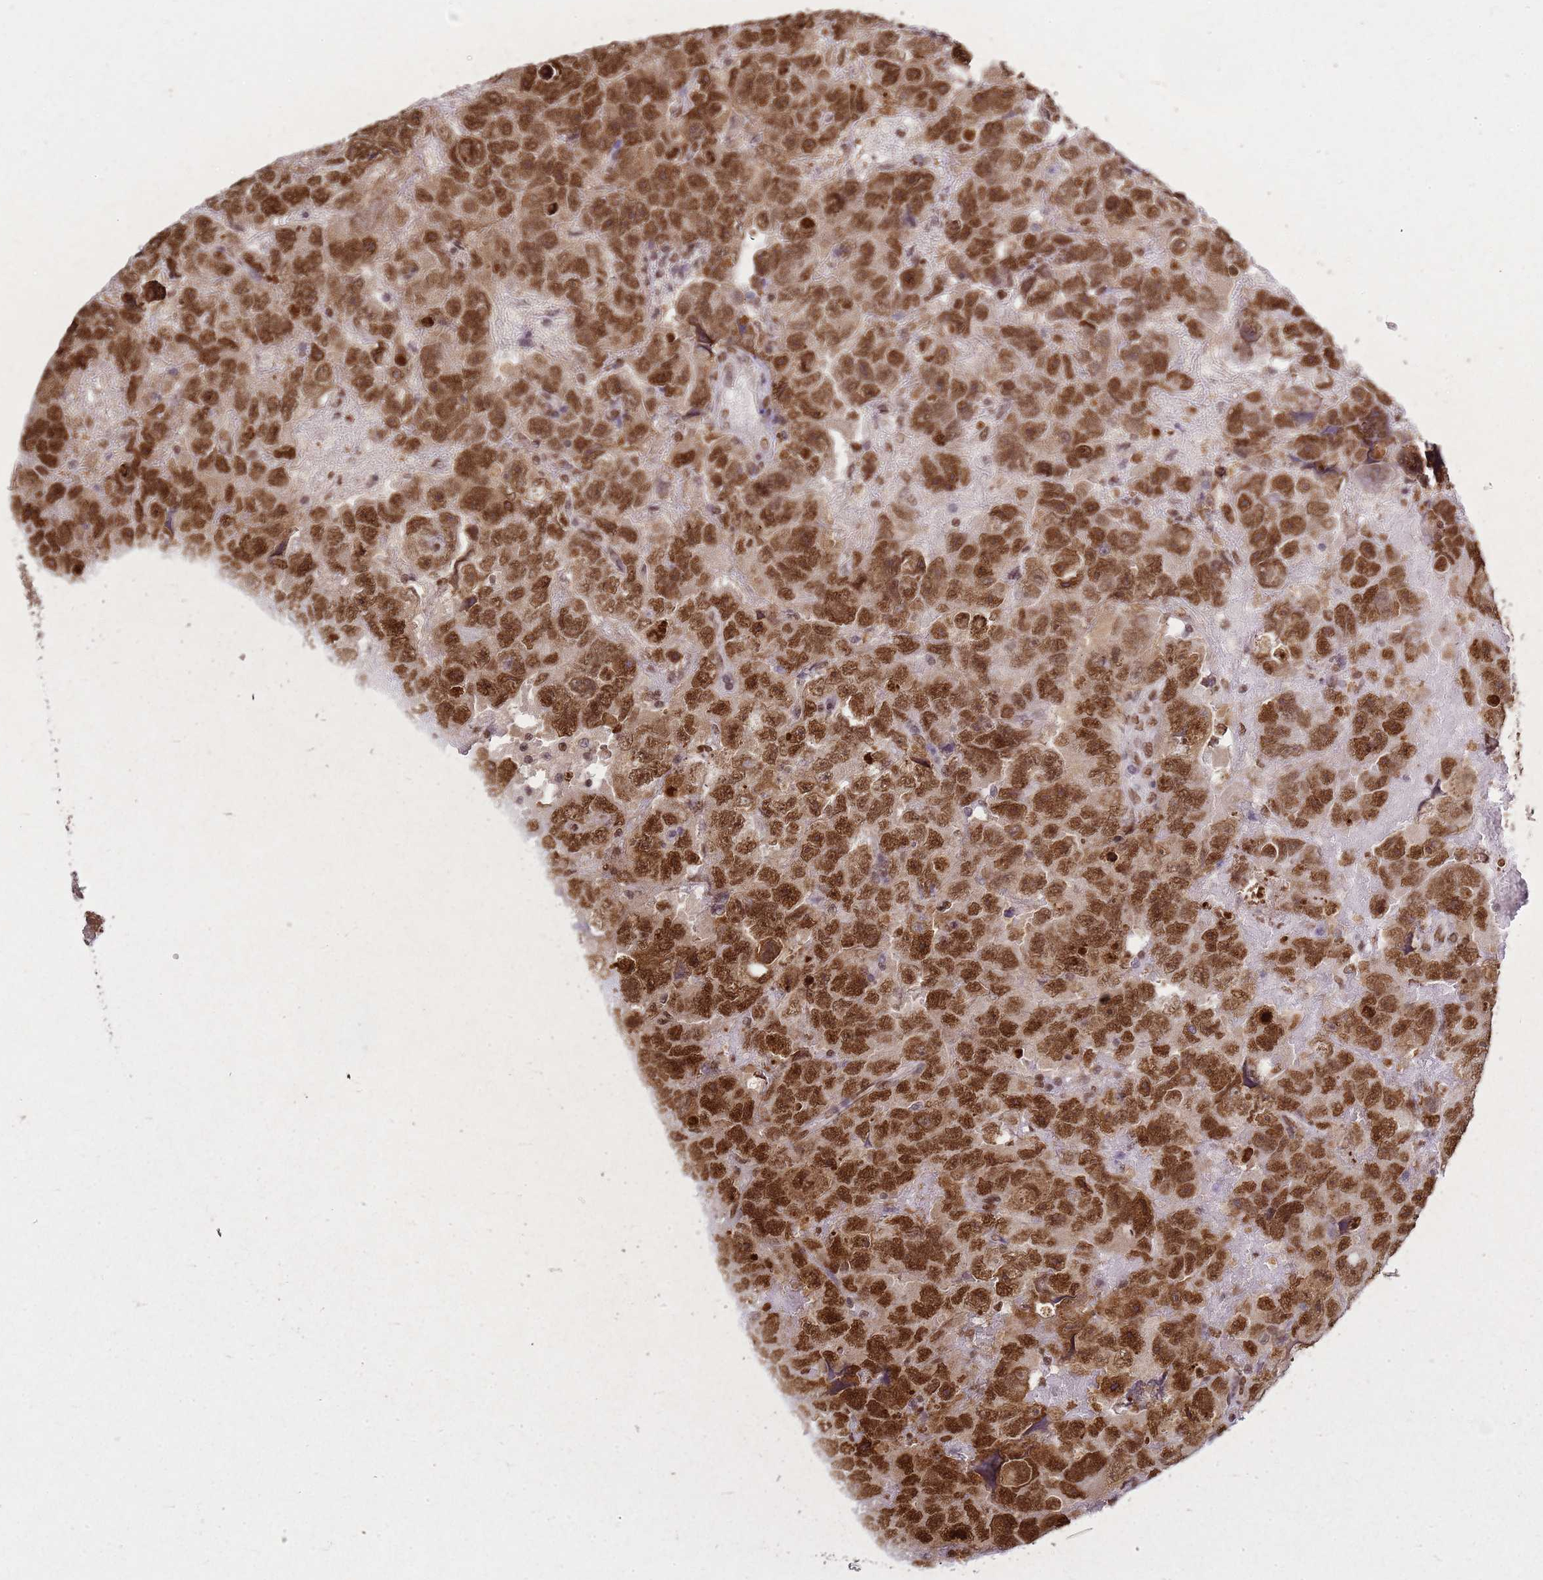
{"staining": {"intensity": "strong", "quantity": ">75%", "location": "nuclear"}, "tissue": "testis cancer", "cell_type": "Tumor cells", "image_type": "cancer", "snomed": [{"axis": "morphology", "description": "Carcinoma, Embryonal, NOS"}, {"axis": "topography", "description": "Testis"}], "caption": "Immunohistochemistry photomicrograph of testis cancer (embryonal carcinoma) stained for a protein (brown), which demonstrates high levels of strong nuclear staining in about >75% of tumor cells.", "gene": "APEX1", "patient": {"sex": "male", "age": 45}}